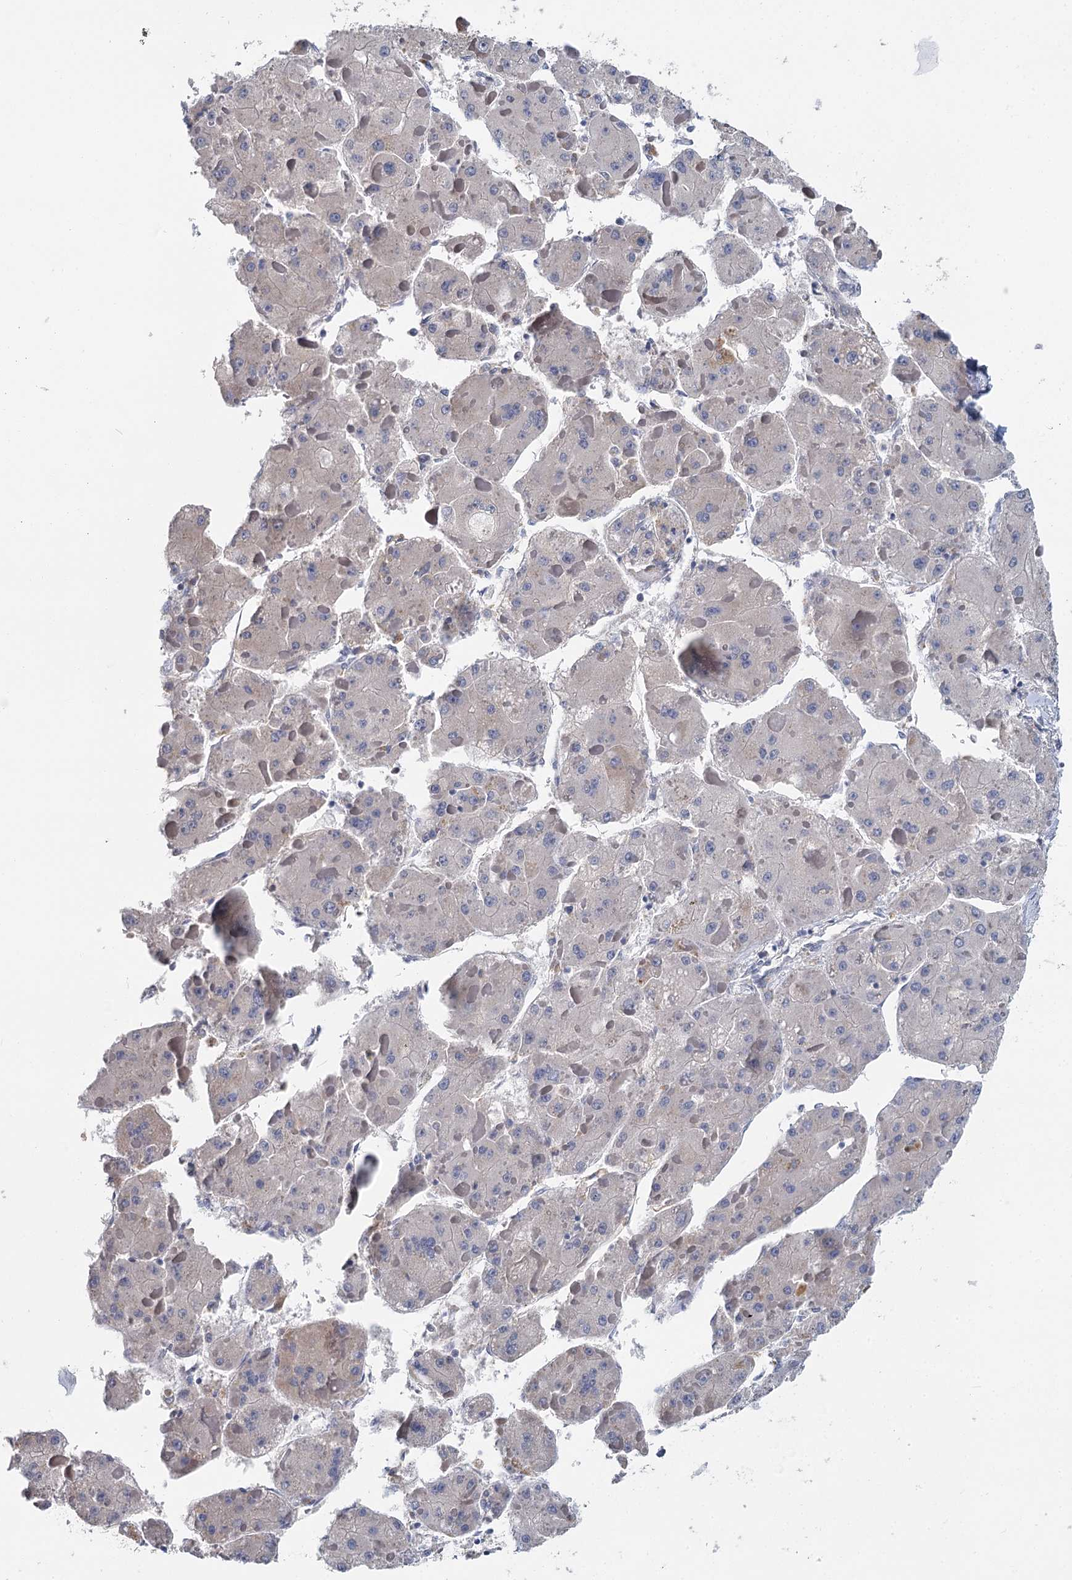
{"staining": {"intensity": "negative", "quantity": "none", "location": "none"}, "tissue": "liver cancer", "cell_type": "Tumor cells", "image_type": "cancer", "snomed": [{"axis": "morphology", "description": "Carcinoma, Hepatocellular, NOS"}, {"axis": "topography", "description": "Liver"}], "caption": "An immunohistochemistry image of liver cancer is shown. There is no staining in tumor cells of liver cancer. (DAB (3,3'-diaminobenzidine) immunohistochemistry, high magnification).", "gene": "ANKRD16", "patient": {"sex": "female", "age": 73}}